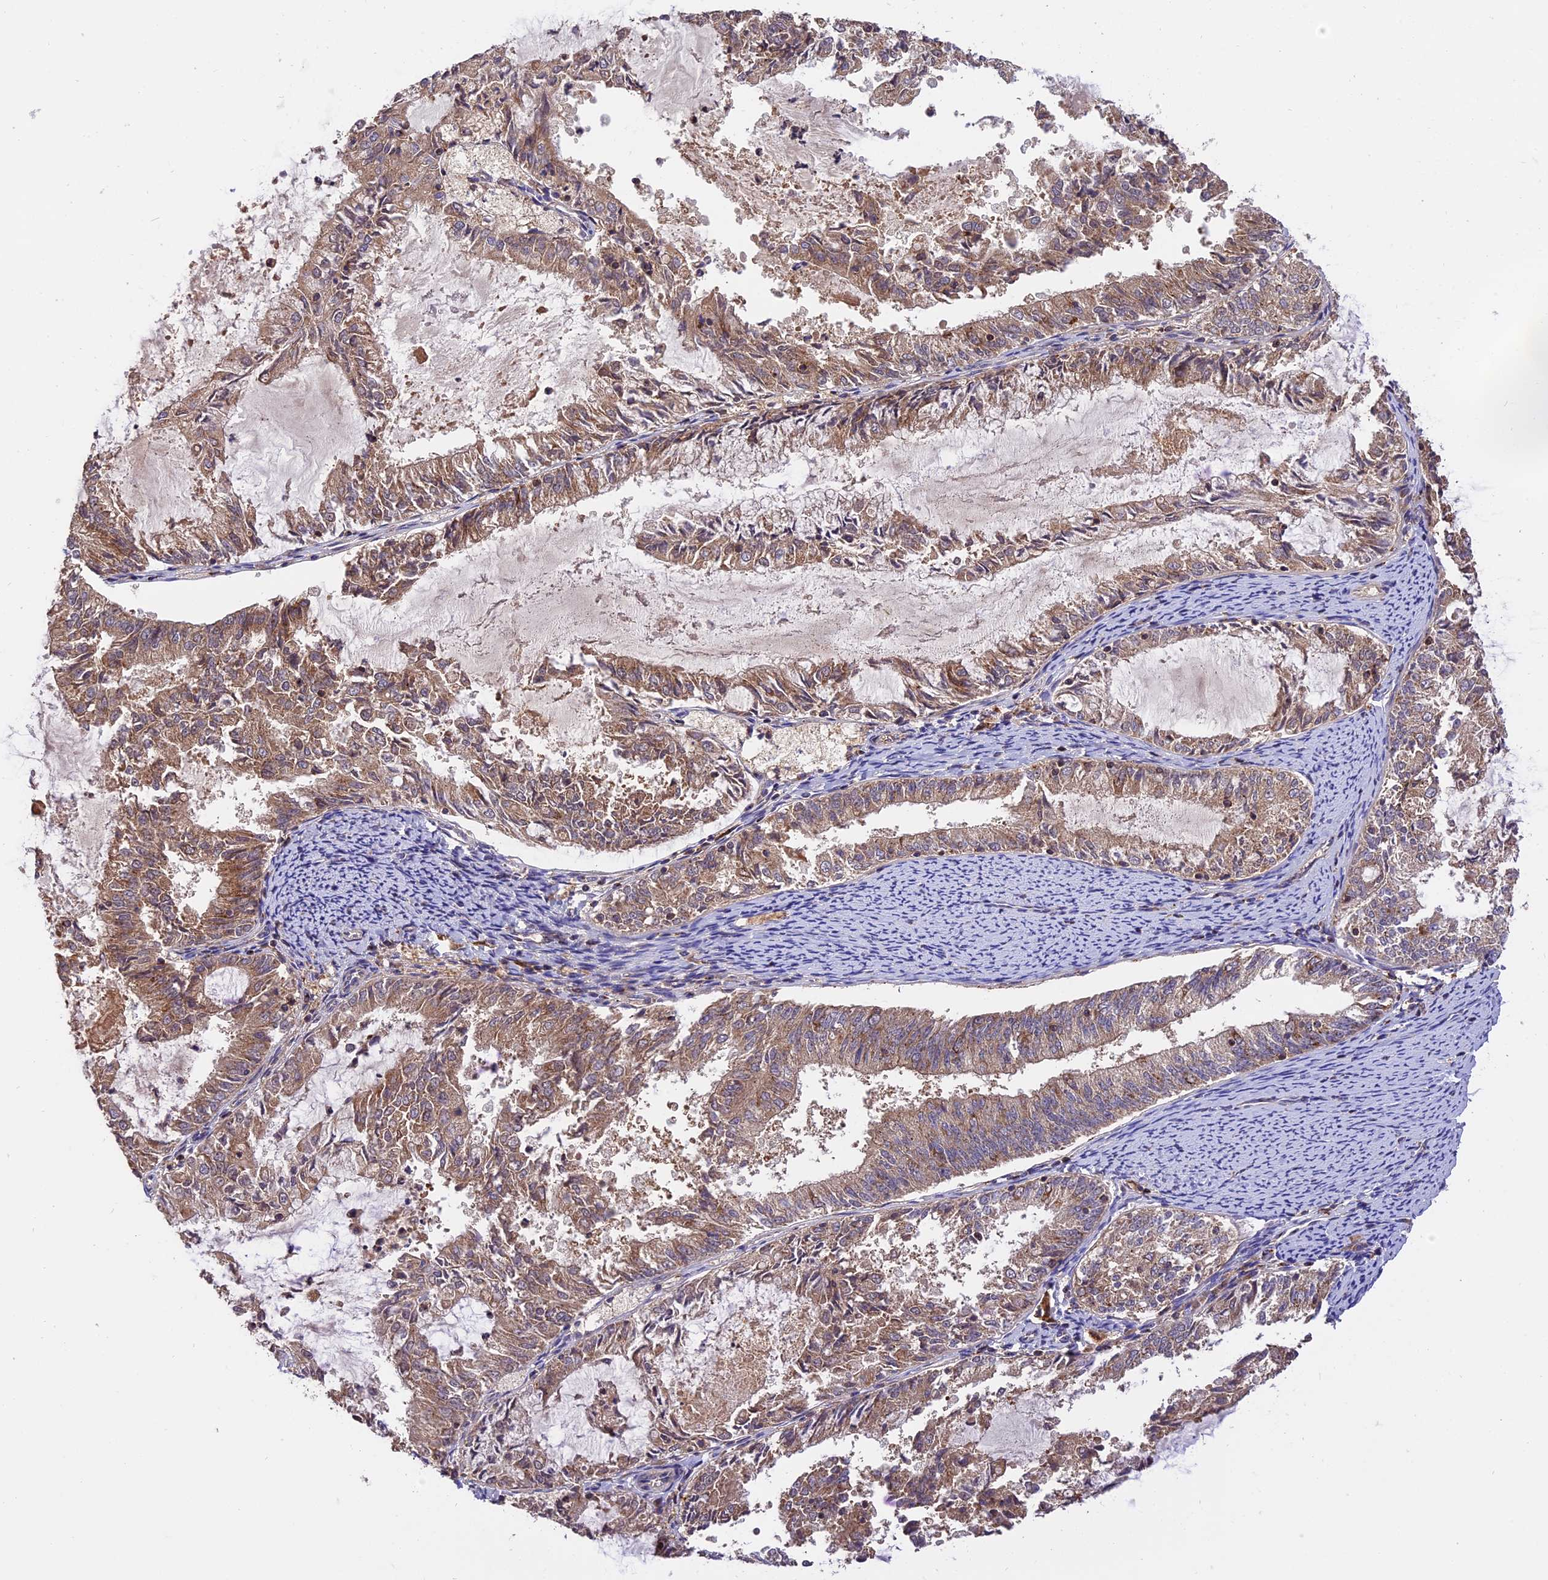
{"staining": {"intensity": "moderate", "quantity": "25%-75%", "location": "cytoplasmic/membranous"}, "tissue": "endometrial cancer", "cell_type": "Tumor cells", "image_type": "cancer", "snomed": [{"axis": "morphology", "description": "Adenocarcinoma, NOS"}, {"axis": "topography", "description": "Endometrium"}], "caption": "Protein expression analysis of human endometrial cancer reveals moderate cytoplasmic/membranous staining in approximately 25%-75% of tumor cells. The protein is shown in brown color, while the nuclei are stained blue.", "gene": "PEX3", "patient": {"sex": "female", "age": 57}}